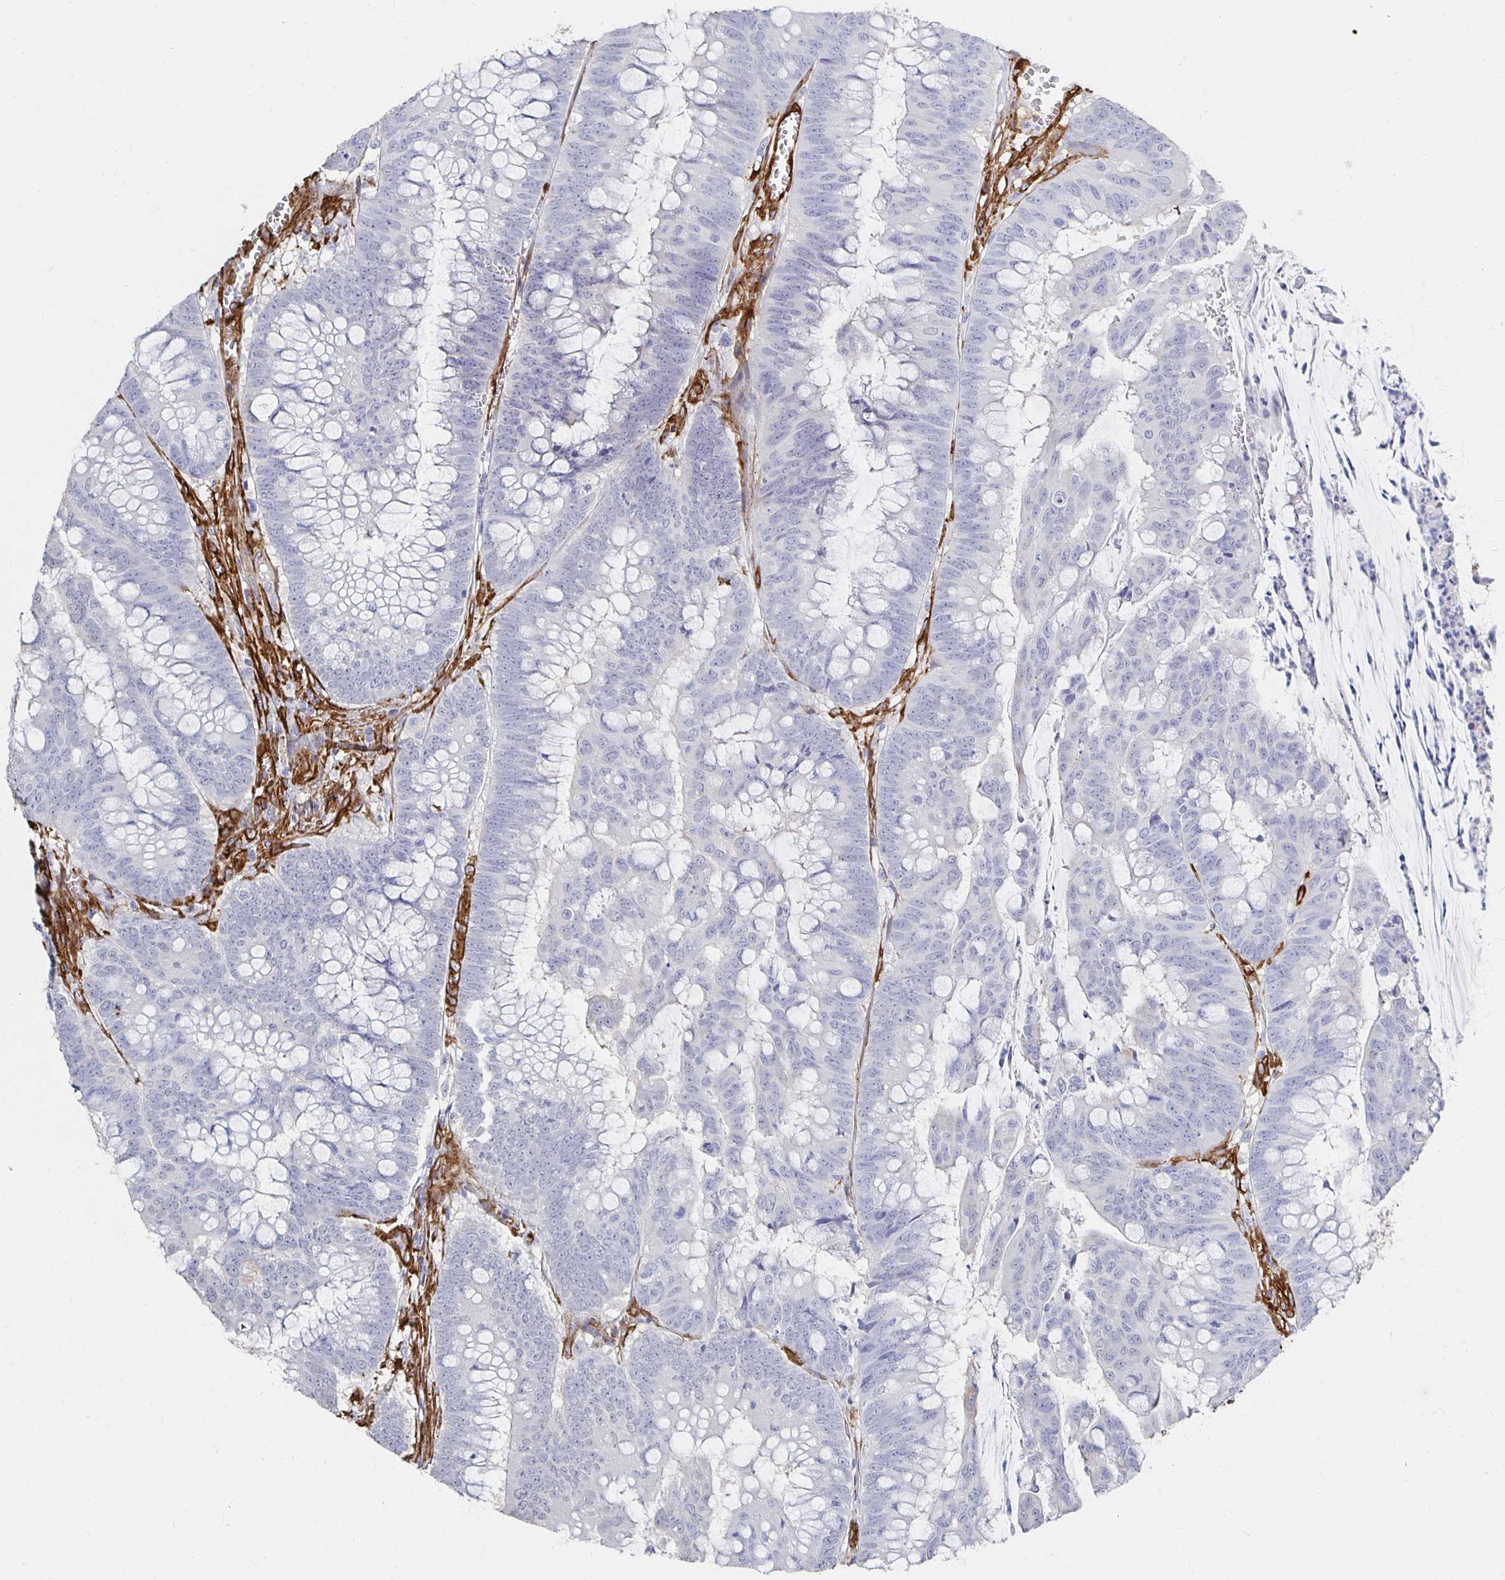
{"staining": {"intensity": "negative", "quantity": "none", "location": "none"}, "tissue": "colorectal cancer", "cell_type": "Tumor cells", "image_type": "cancer", "snomed": [{"axis": "morphology", "description": "Adenocarcinoma, NOS"}, {"axis": "topography", "description": "Colon"}], "caption": "A histopathology image of human adenocarcinoma (colorectal) is negative for staining in tumor cells.", "gene": "VIPR2", "patient": {"sex": "male", "age": 62}}